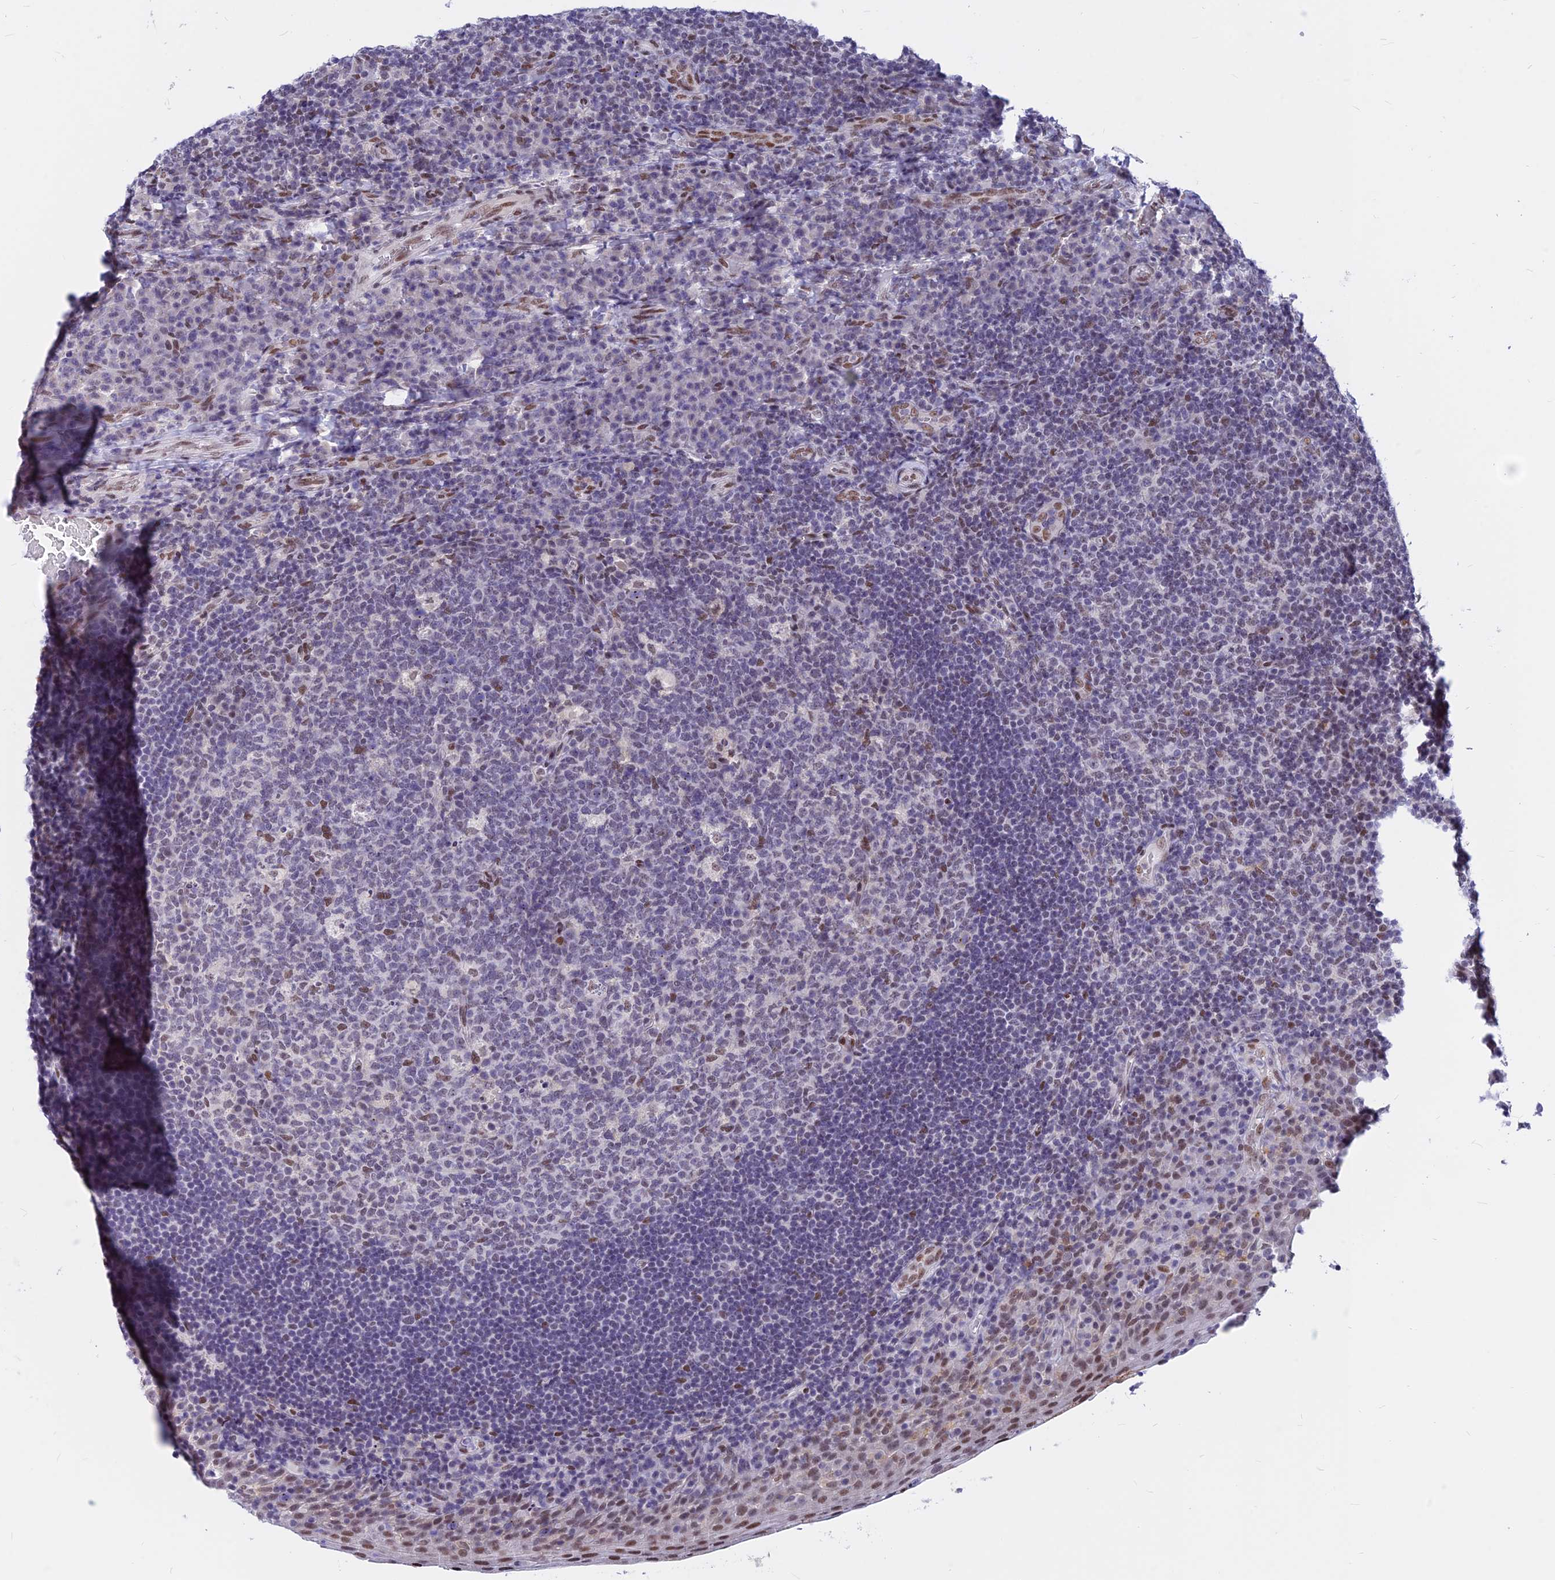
{"staining": {"intensity": "moderate", "quantity": "<25%", "location": "nuclear"}, "tissue": "tonsil", "cell_type": "Germinal center cells", "image_type": "normal", "snomed": [{"axis": "morphology", "description": "Normal tissue, NOS"}, {"axis": "topography", "description": "Tonsil"}], "caption": "High-magnification brightfield microscopy of unremarkable tonsil stained with DAB (3,3'-diaminobenzidine) (brown) and counterstained with hematoxylin (blue). germinal center cells exhibit moderate nuclear staining is appreciated in about<25% of cells. (DAB IHC with brightfield microscopy, high magnification).", "gene": "KCTD13", "patient": {"sex": "male", "age": 17}}